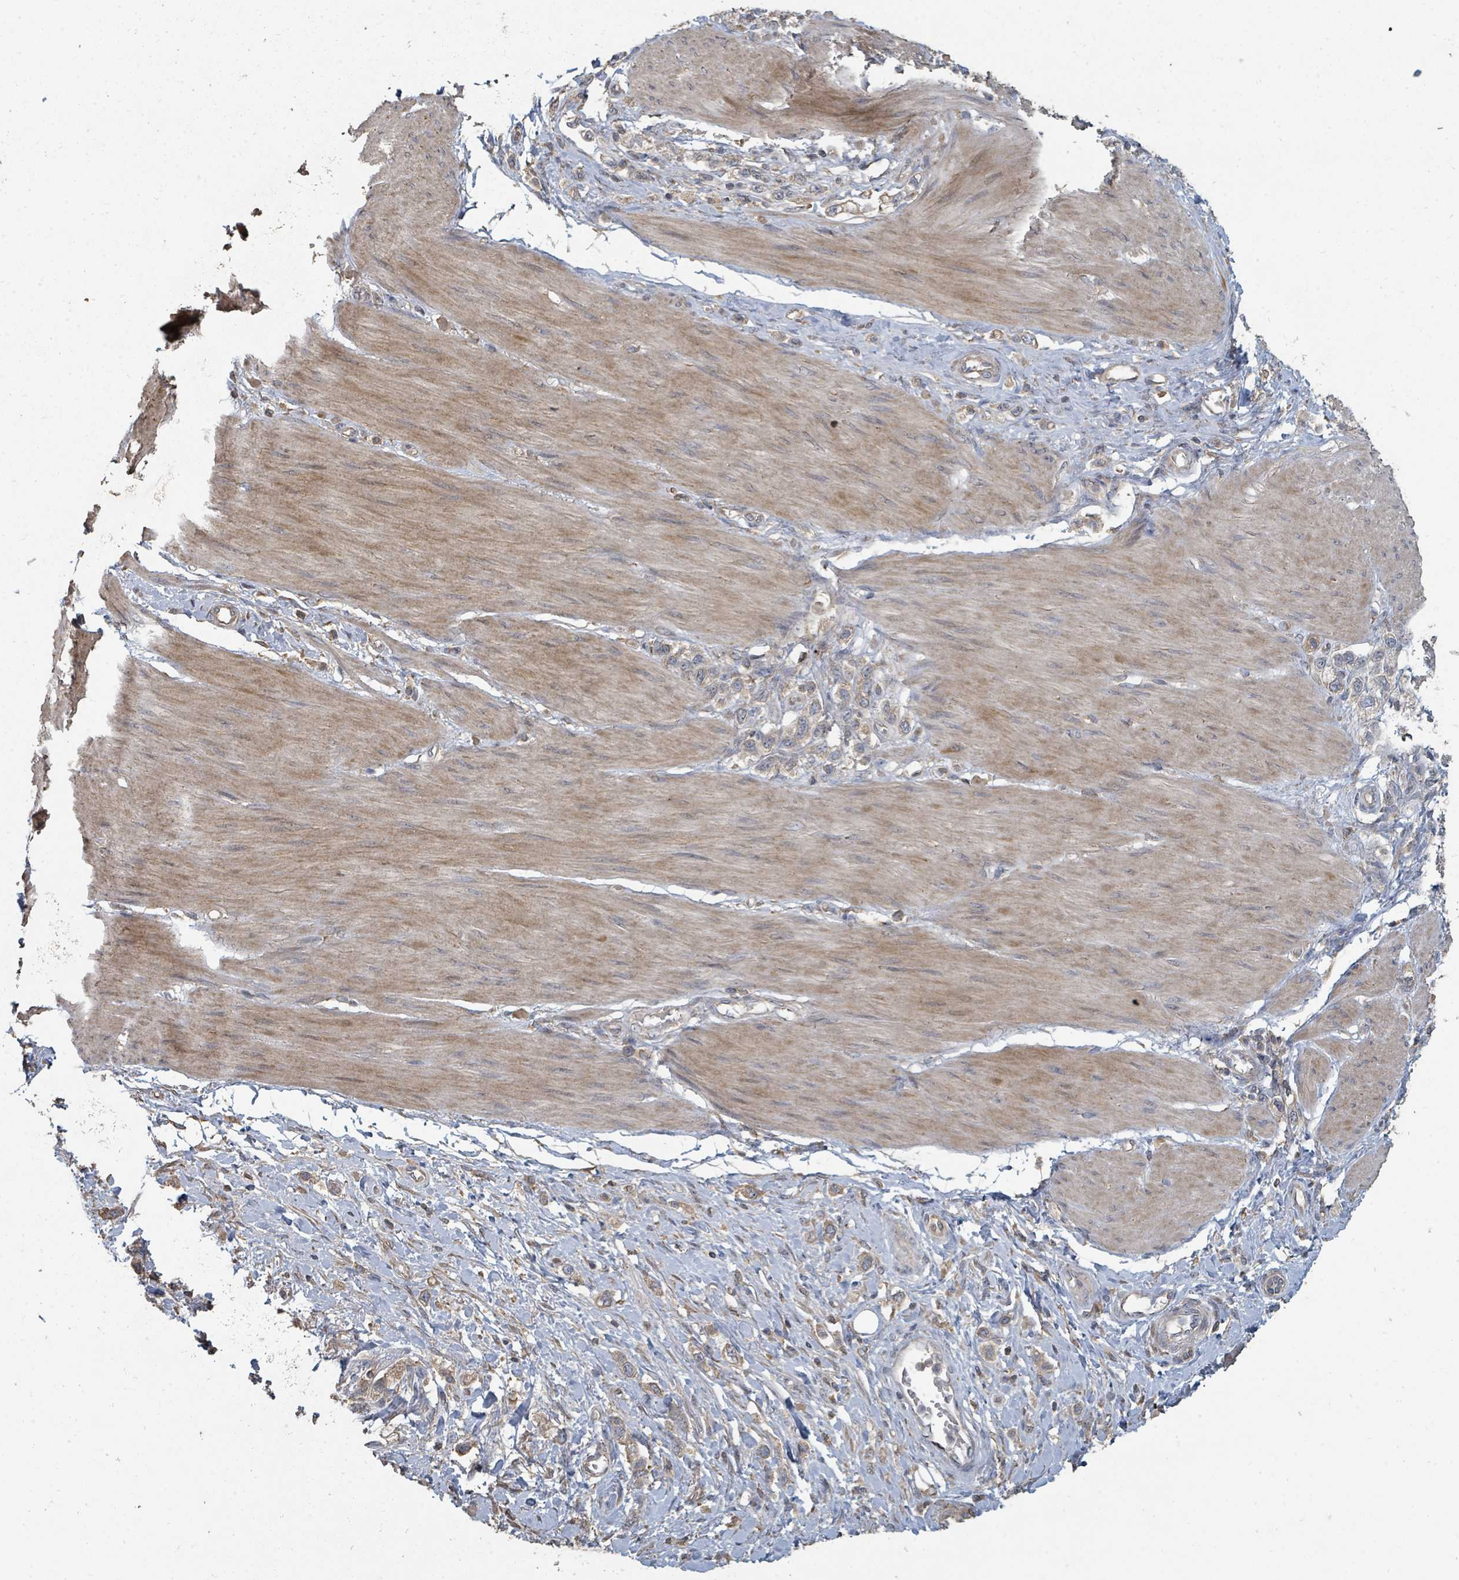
{"staining": {"intensity": "weak", "quantity": ">75%", "location": "cytoplasmic/membranous"}, "tissue": "stomach cancer", "cell_type": "Tumor cells", "image_type": "cancer", "snomed": [{"axis": "morphology", "description": "Adenocarcinoma, NOS"}, {"axis": "topography", "description": "Stomach"}], "caption": "Adenocarcinoma (stomach) tissue shows weak cytoplasmic/membranous staining in about >75% of tumor cells, visualized by immunohistochemistry.", "gene": "WDFY1", "patient": {"sex": "female", "age": 65}}